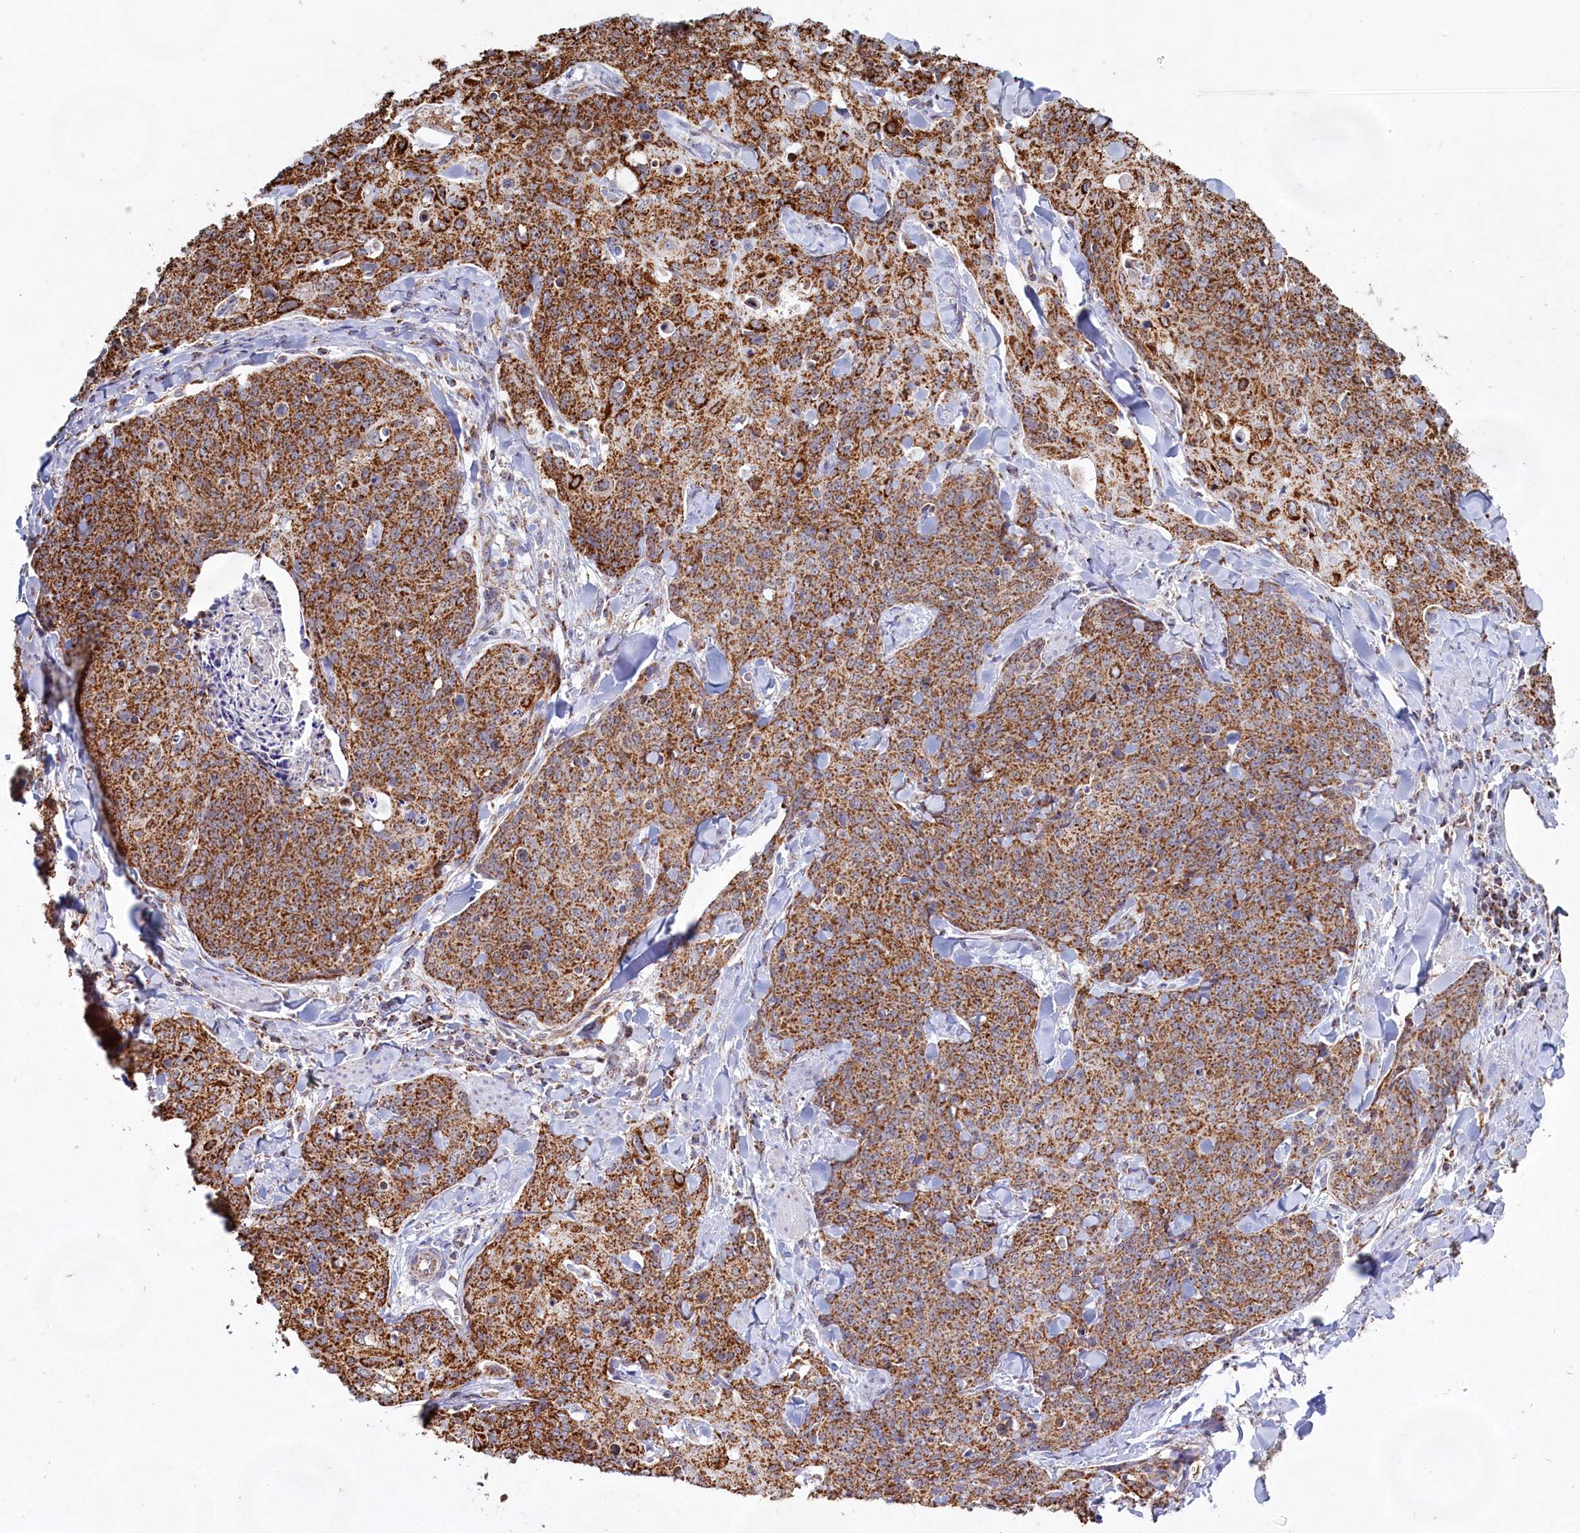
{"staining": {"intensity": "strong", "quantity": ">75%", "location": "cytoplasmic/membranous"}, "tissue": "skin cancer", "cell_type": "Tumor cells", "image_type": "cancer", "snomed": [{"axis": "morphology", "description": "Squamous cell carcinoma, NOS"}, {"axis": "topography", "description": "Skin"}, {"axis": "topography", "description": "Vulva"}], "caption": "Immunohistochemical staining of human skin squamous cell carcinoma displays high levels of strong cytoplasmic/membranous staining in approximately >75% of tumor cells.", "gene": "C1D", "patient": {"sex": "female", "age": 85}}